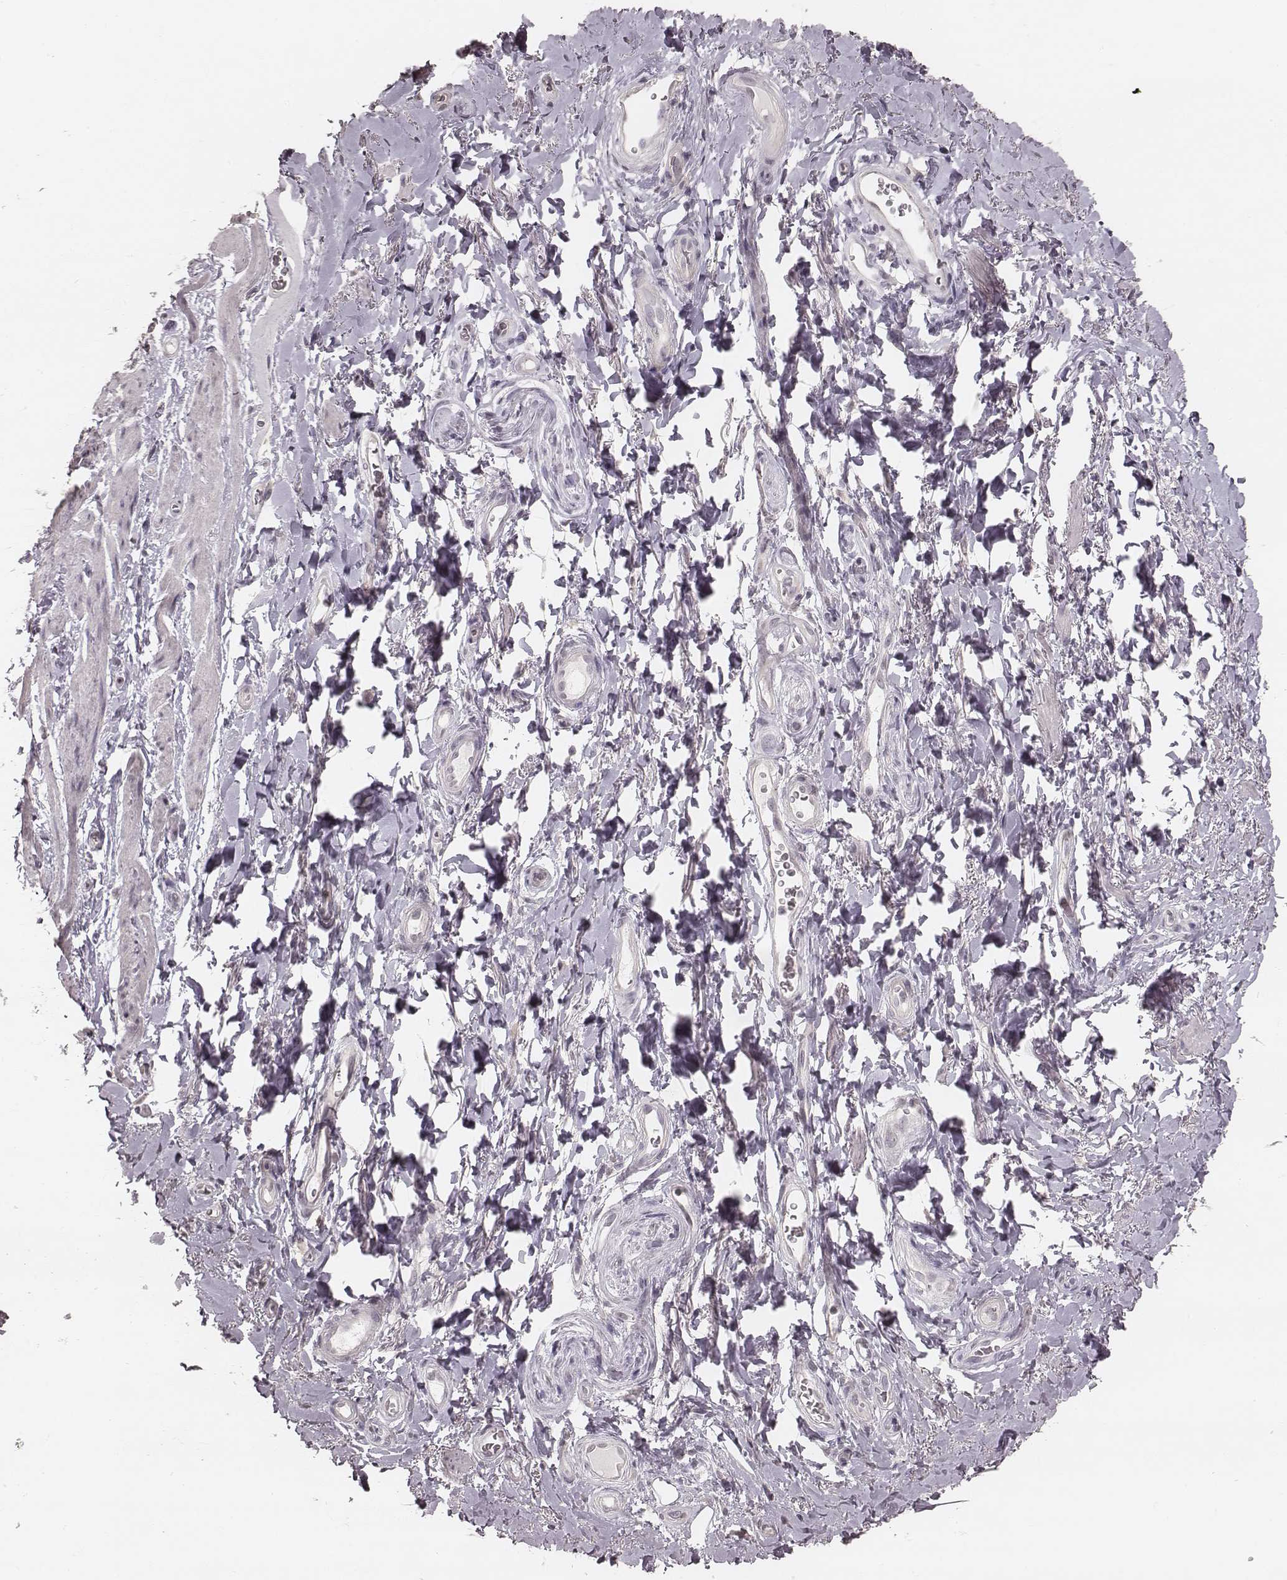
{"staining": {"intensity": "negative", "quantity": "none", "location": "none"}, "tissue": "adipose tissue", "cell_type": "Adipocytes", "image_type": "normal", "snomed": [{"axis": "morphology", "description": "Normal tissue, NOS"}, {"axis": "topography", "description": "Anal"}, {"axis": "topography", "description": "Peripheral nerve tissue"}], "caption": "Immunohistochemistry micrograph of unremarkable human adipose tissue stained for a protein (brown), which displays no expression in adipocytes. (DAB (3,3'-diaminobenzidine) IHC with hematoxylin counter stain).", "gene": "LY6K", "patient": {"sex": "male", "age": 53}}